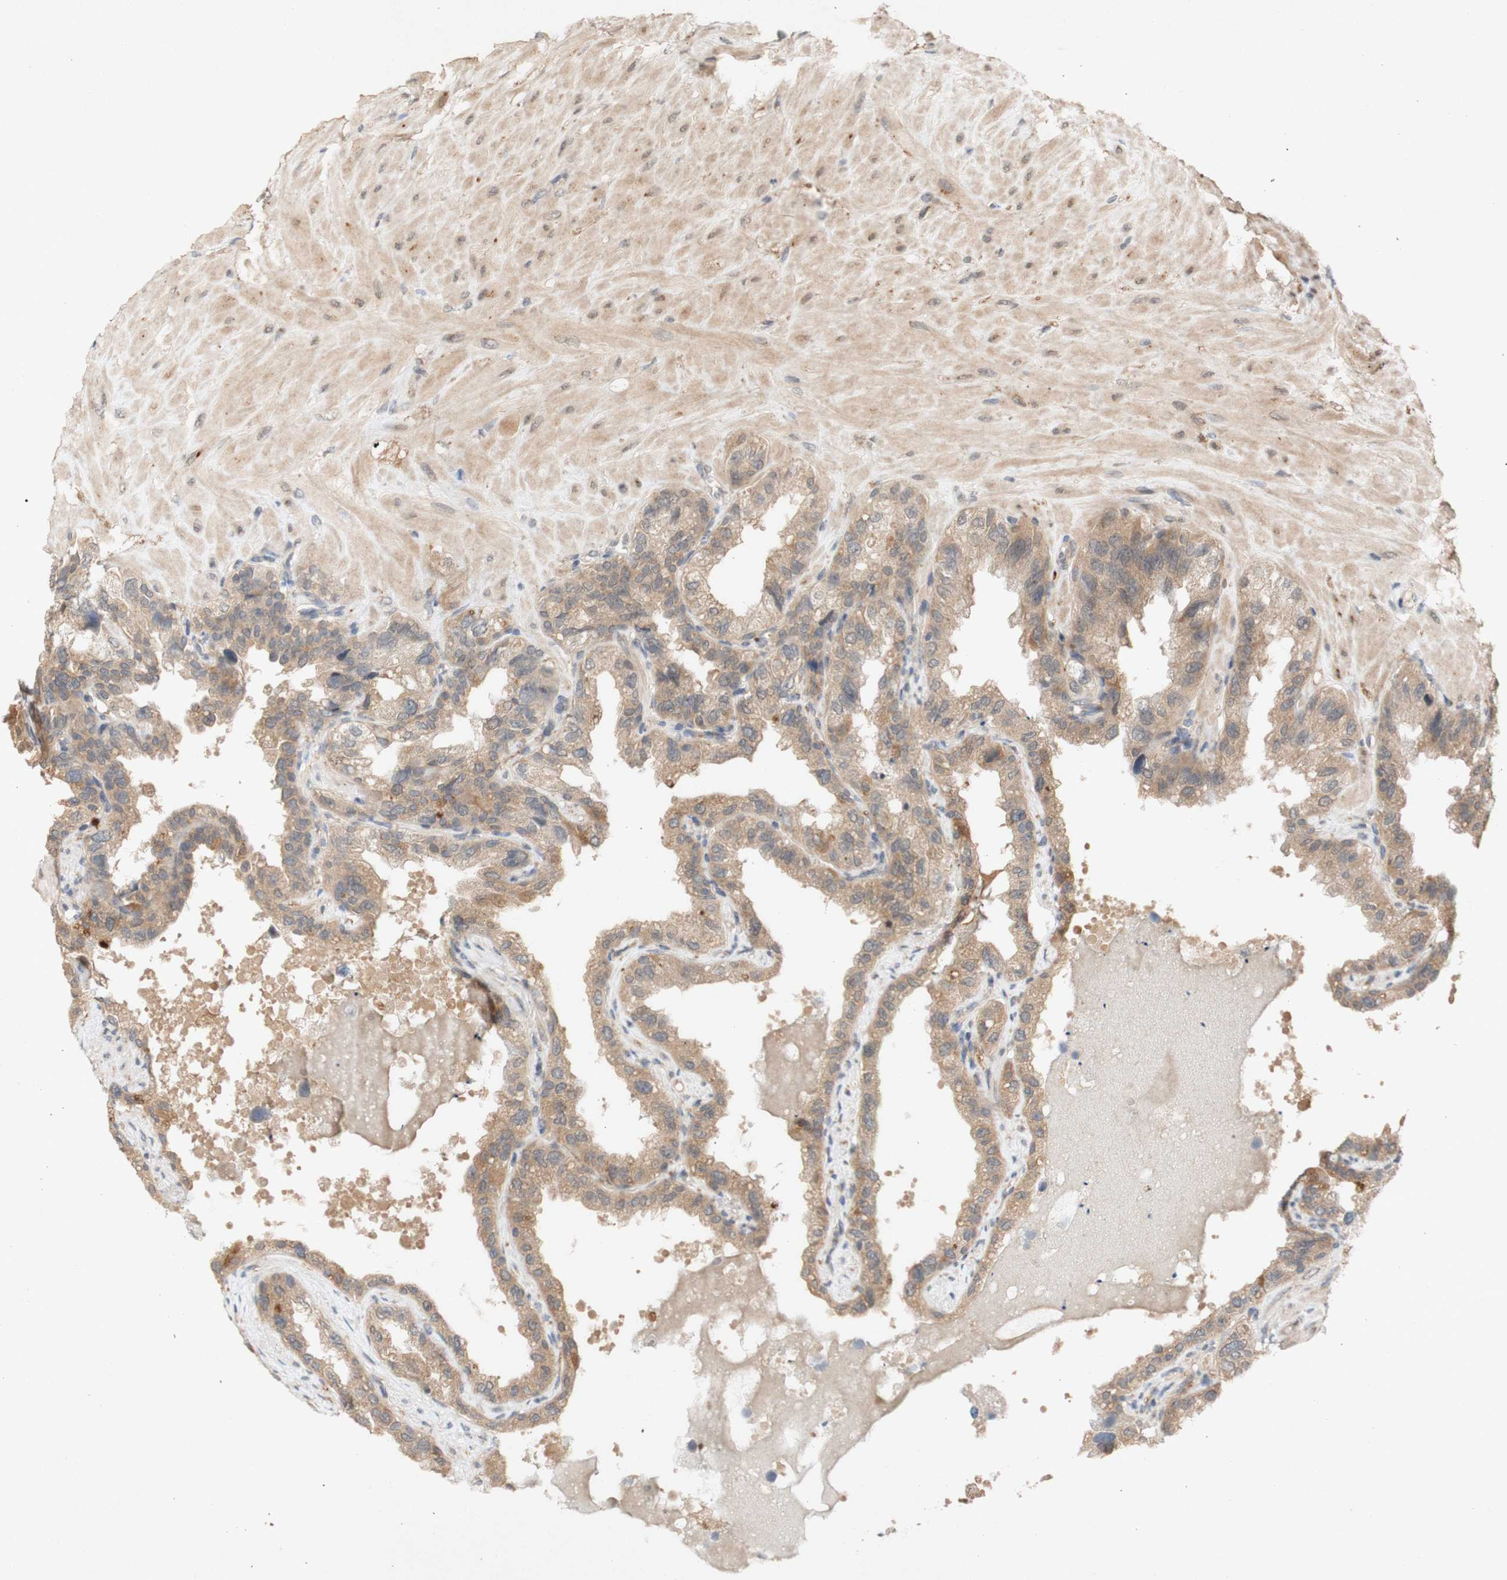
{"staining": {"intensity": "moderate", "quantity": ">75%", "location": "cytoplasmic/membranous"}, "tissue": "seminal vesicle", "cell_type": "Glandular cells", "image_type": "normal", "snomed": [{"axis": "morphology", "description": "Normal tissue, NOS"}, {"axis": "topography", "description": "Seminal veicle"}], "caption": "Seminal vesicle stained for a protein exhibits moderate cytoplasmic/membranous positivity in glandular cells. The protein of interest is shown in brown color, while the nuclei are stained blue.", "gene": "PIN1", "patient": {"sex": "male", "age": 68}}